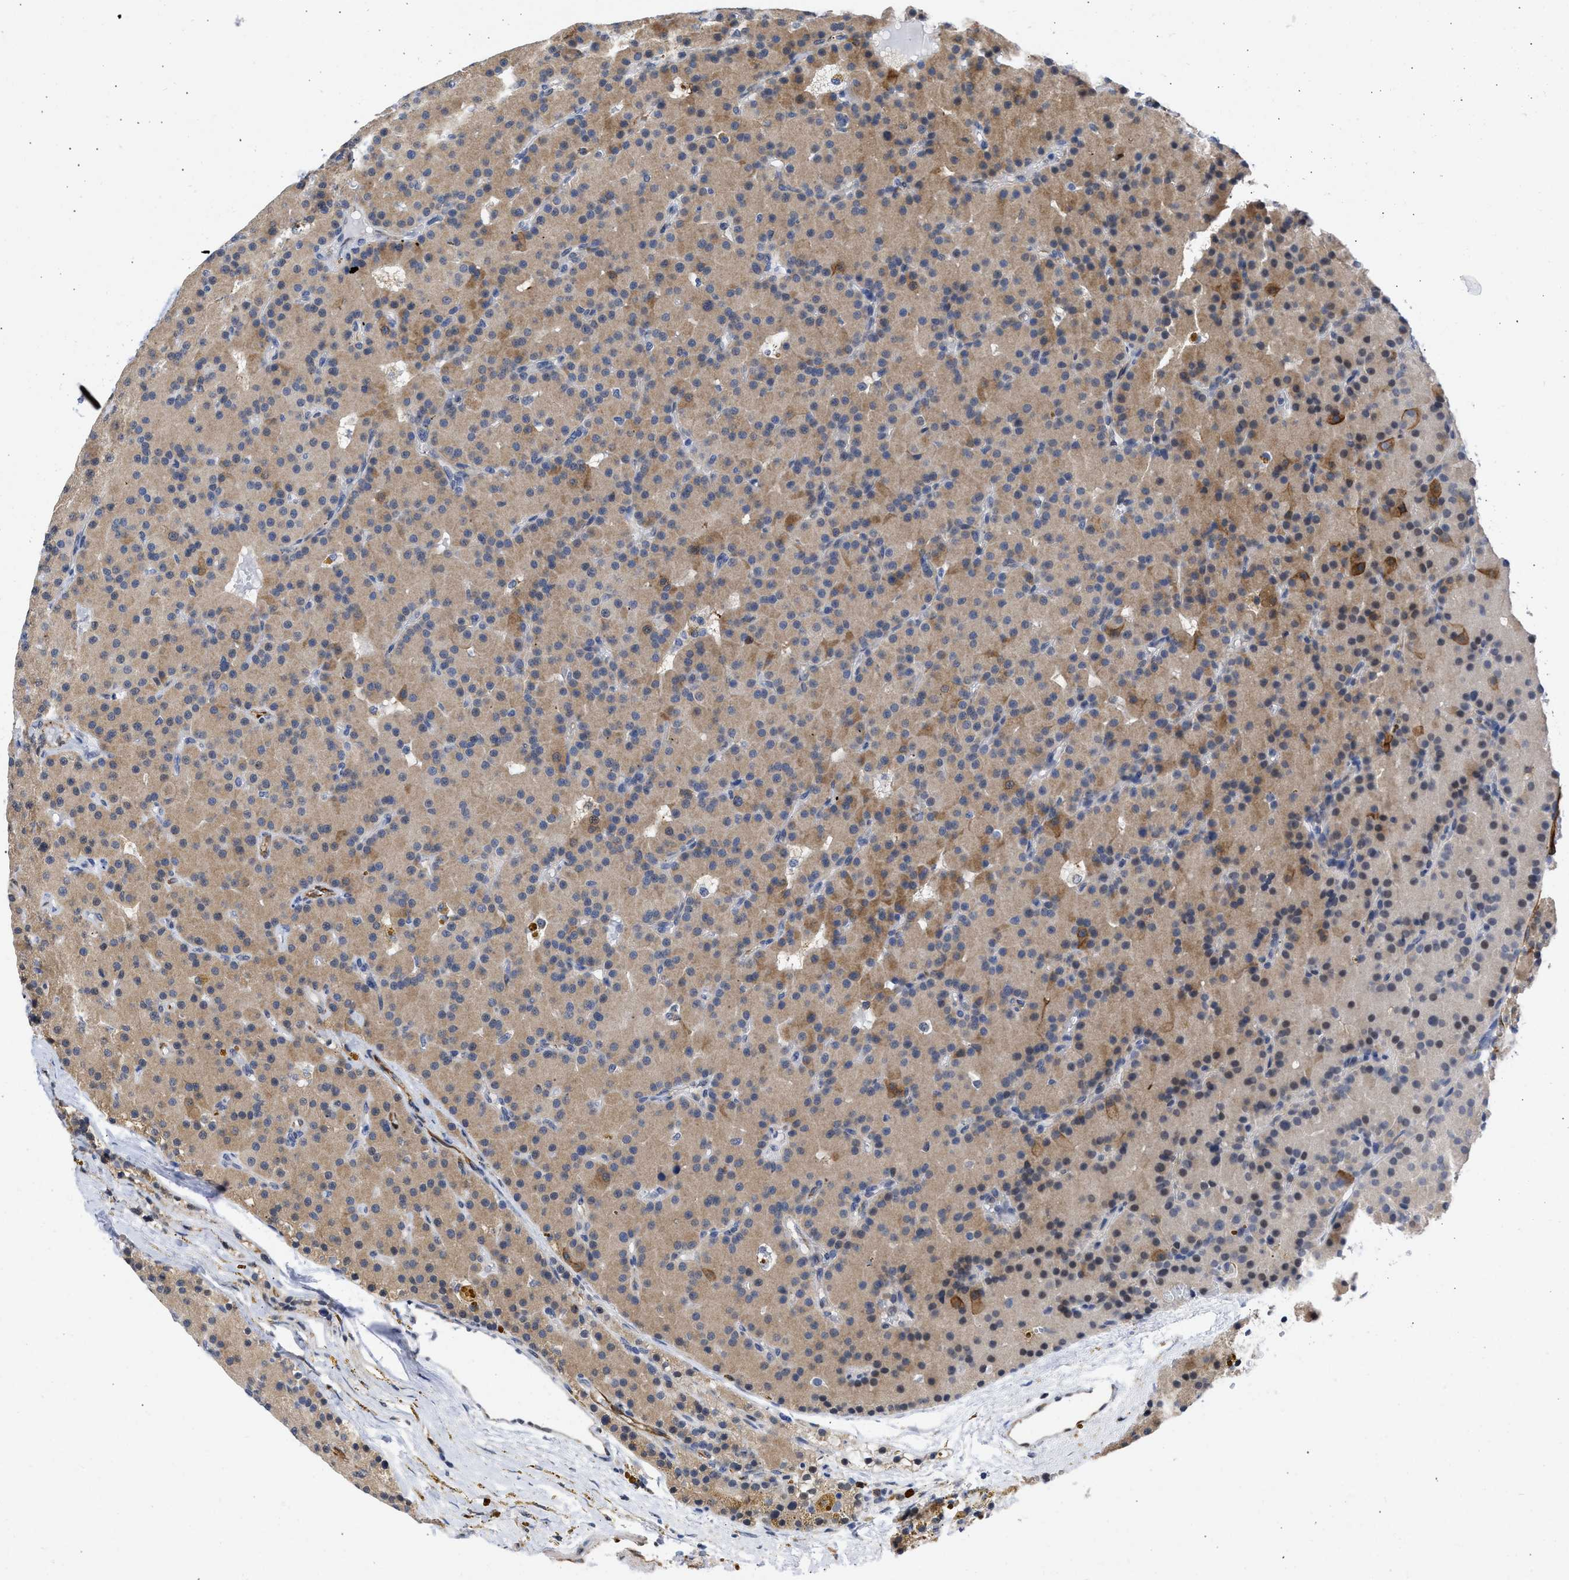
{"staining": {"intensity": "moderate", "quantity": "<25%", "location": "cytoplasmic/membranous,nuclear"}, "tissue": "parathyroid gland", "cell_type": "Glandular cells", "image_type": "normal", "snomed": [{"axis": "morphology", "description": "Normal tissue, NOS"}, {"axis": "morphology", "description": "Adenoma, NOS"}, {"axis": "topography", "description": "Parathyroid gland"}], "caption": "This photomicrograph shows IHC staining of unremarkable parathyroid gland, with low moderate cytoplasmic/membranous,nuclear expression in about <25% of glandular cells.", "gene": "THRA", "patient": {"sex": "male", "age": 75}}